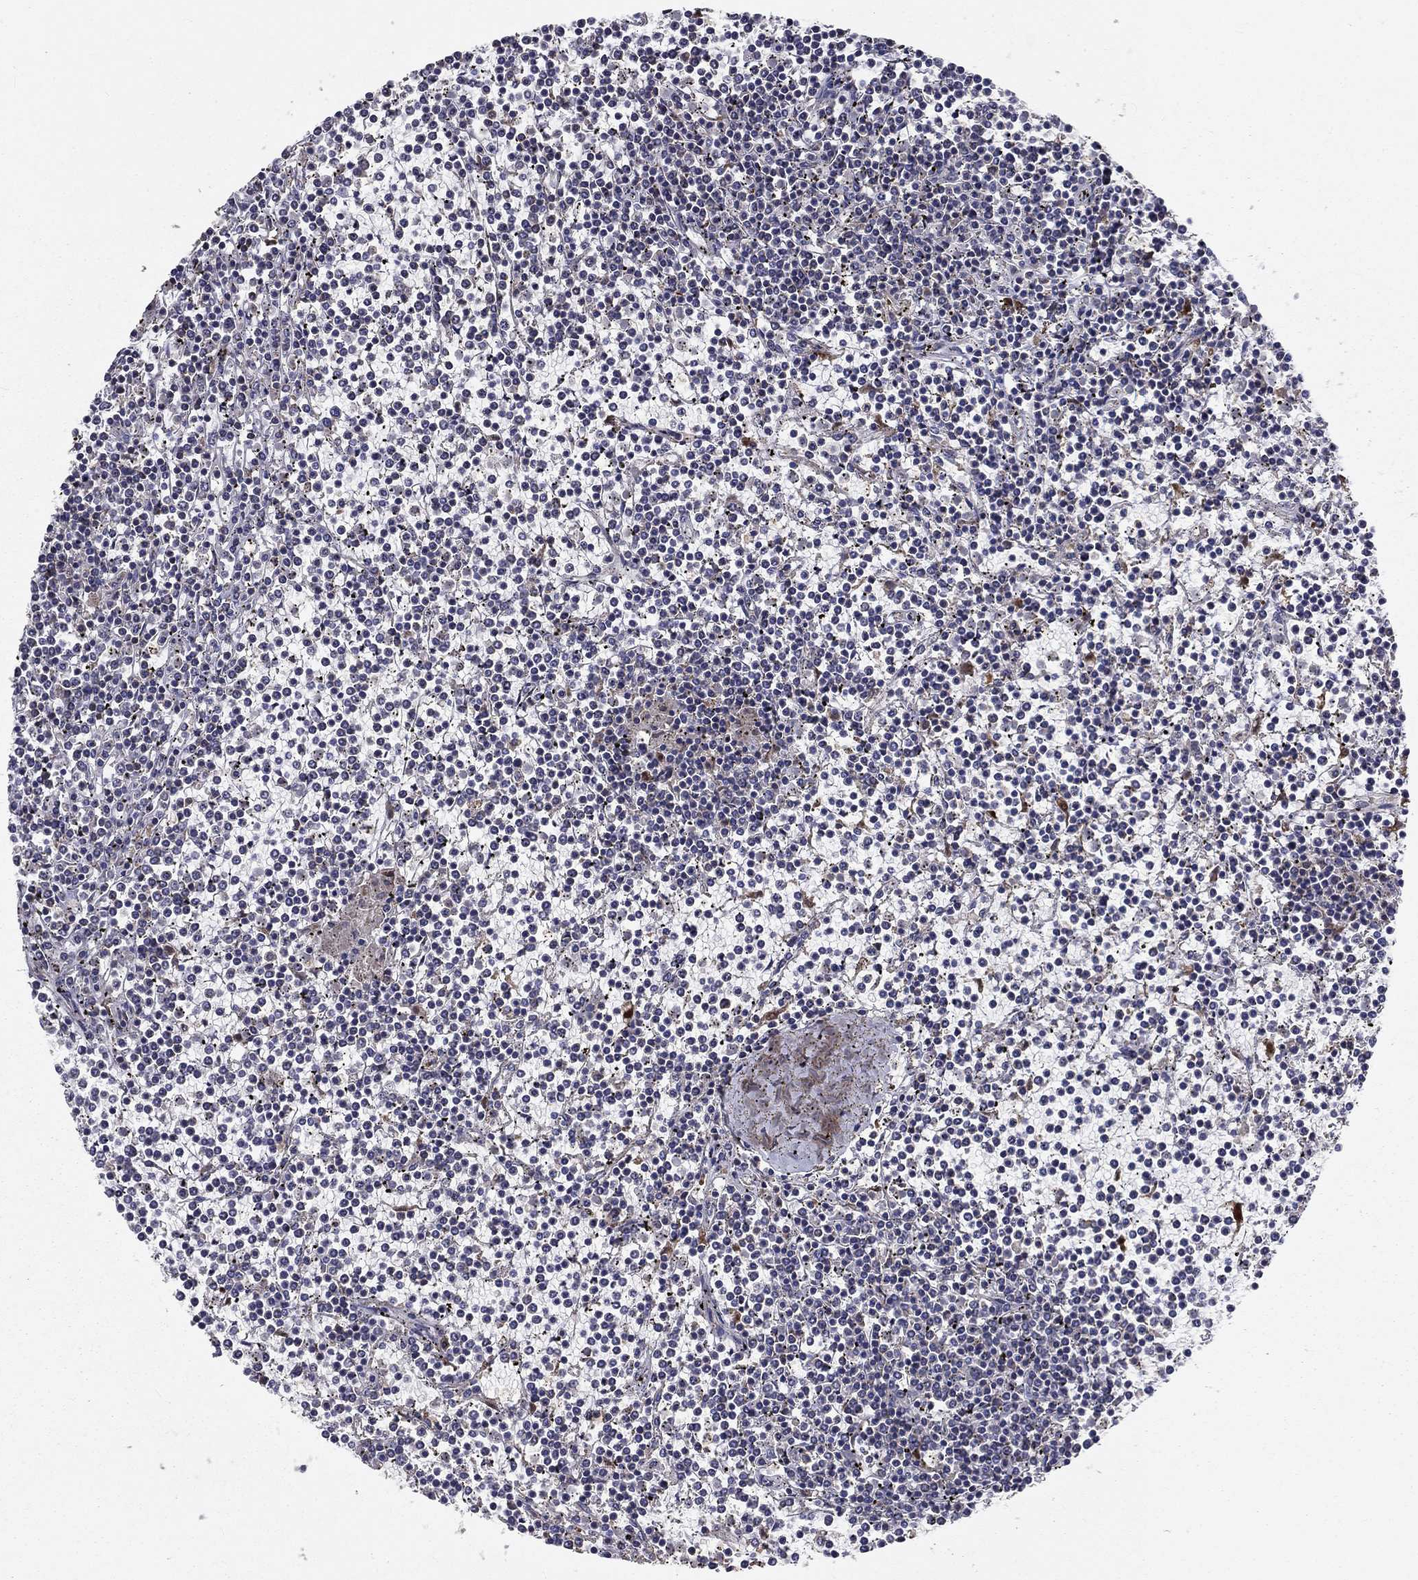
{"staining": {"intensity": "negative", "quantity": "none", "location": "none"}, "tissue": "lymphoma", "cell_type": "Tumor cells", "image_type": "cancer", "snomed": [{"axis": "morphology", "description": "Malignant lymphoma, non-Hodgkin's type, Low grade"}, {"axis": "topography", "description": "Spleen"}], "caption": "DAB (3,3'-diaminobenzidine) immunohistochemical staining of lymphoma displays no significant expression in tumor cells. (DAB (3,3'-diaminobenzidine) immunohistochemistry (IHC) with hematoxylin counter stain).", "gene": "ALDH4A1", "patient": {"sex": "female", "age": 19}}